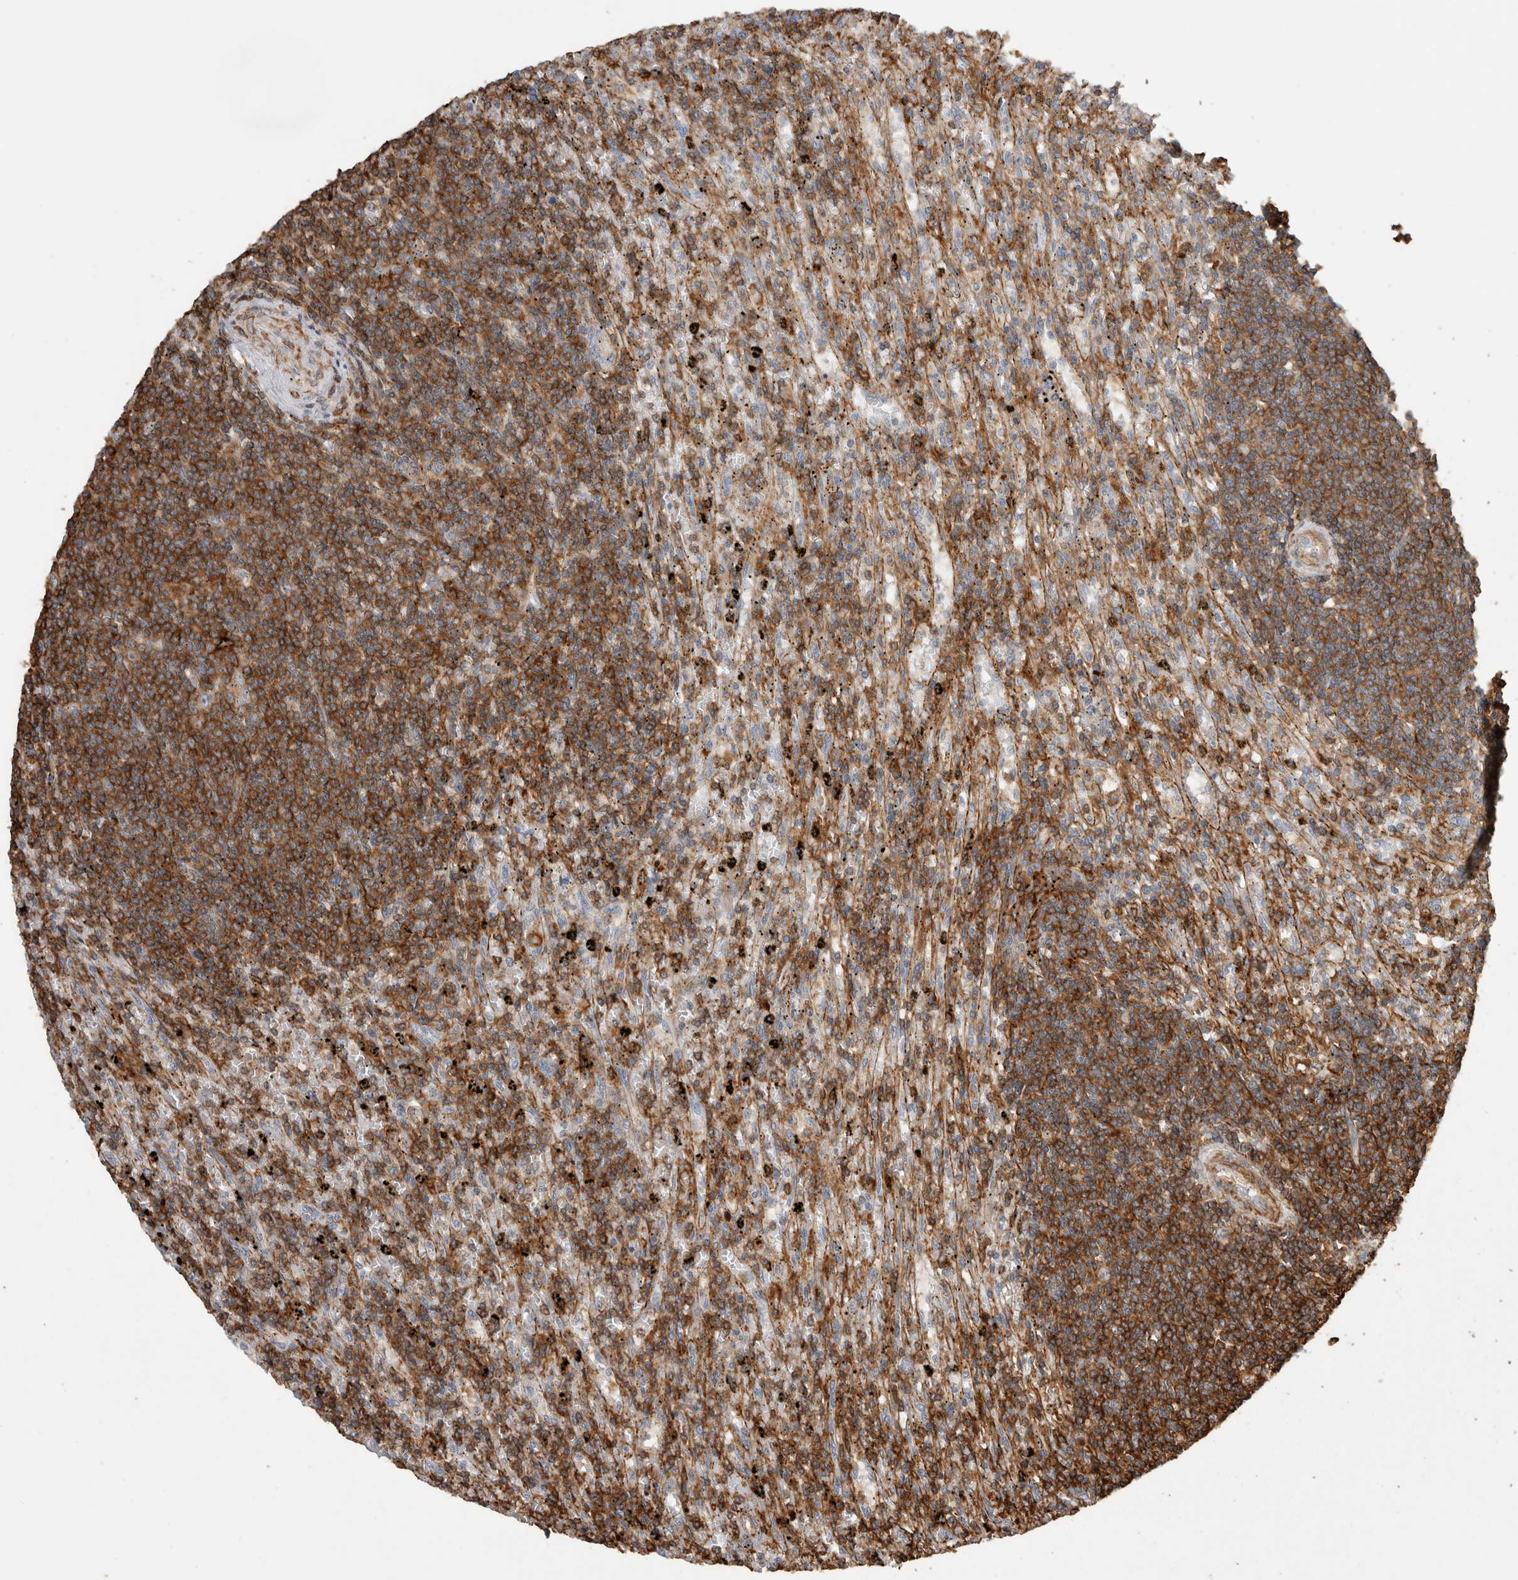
{"staining": {"intensity": "strong", "quantity": ">75%", "location": "cytoplasmic/membranous"}, "tissue": "lymphoma", "cell_type": "Tumor cells", "image_type": "cancer", "snomed": [{"axis": "morphology", "description": "Malignant lymphoma, non-Hodgkin's type, Low grade"}, {"axis": "topography", "description": "Spleen"}], "caption": "A brown stain highlights strong cytoplasmic/membranous expression of a protein in human low-grade malignant lymphoma, non-Hodgkin's type tumor cells. The protein of interest is stained brown, and the nuclei are stained in blue (DAB (3,3'-diaminobenzidine) IHC with brightfield microscopy, high magnification).", "gene": "GPER1", "patient": {"sex": "male", "age": 76}}